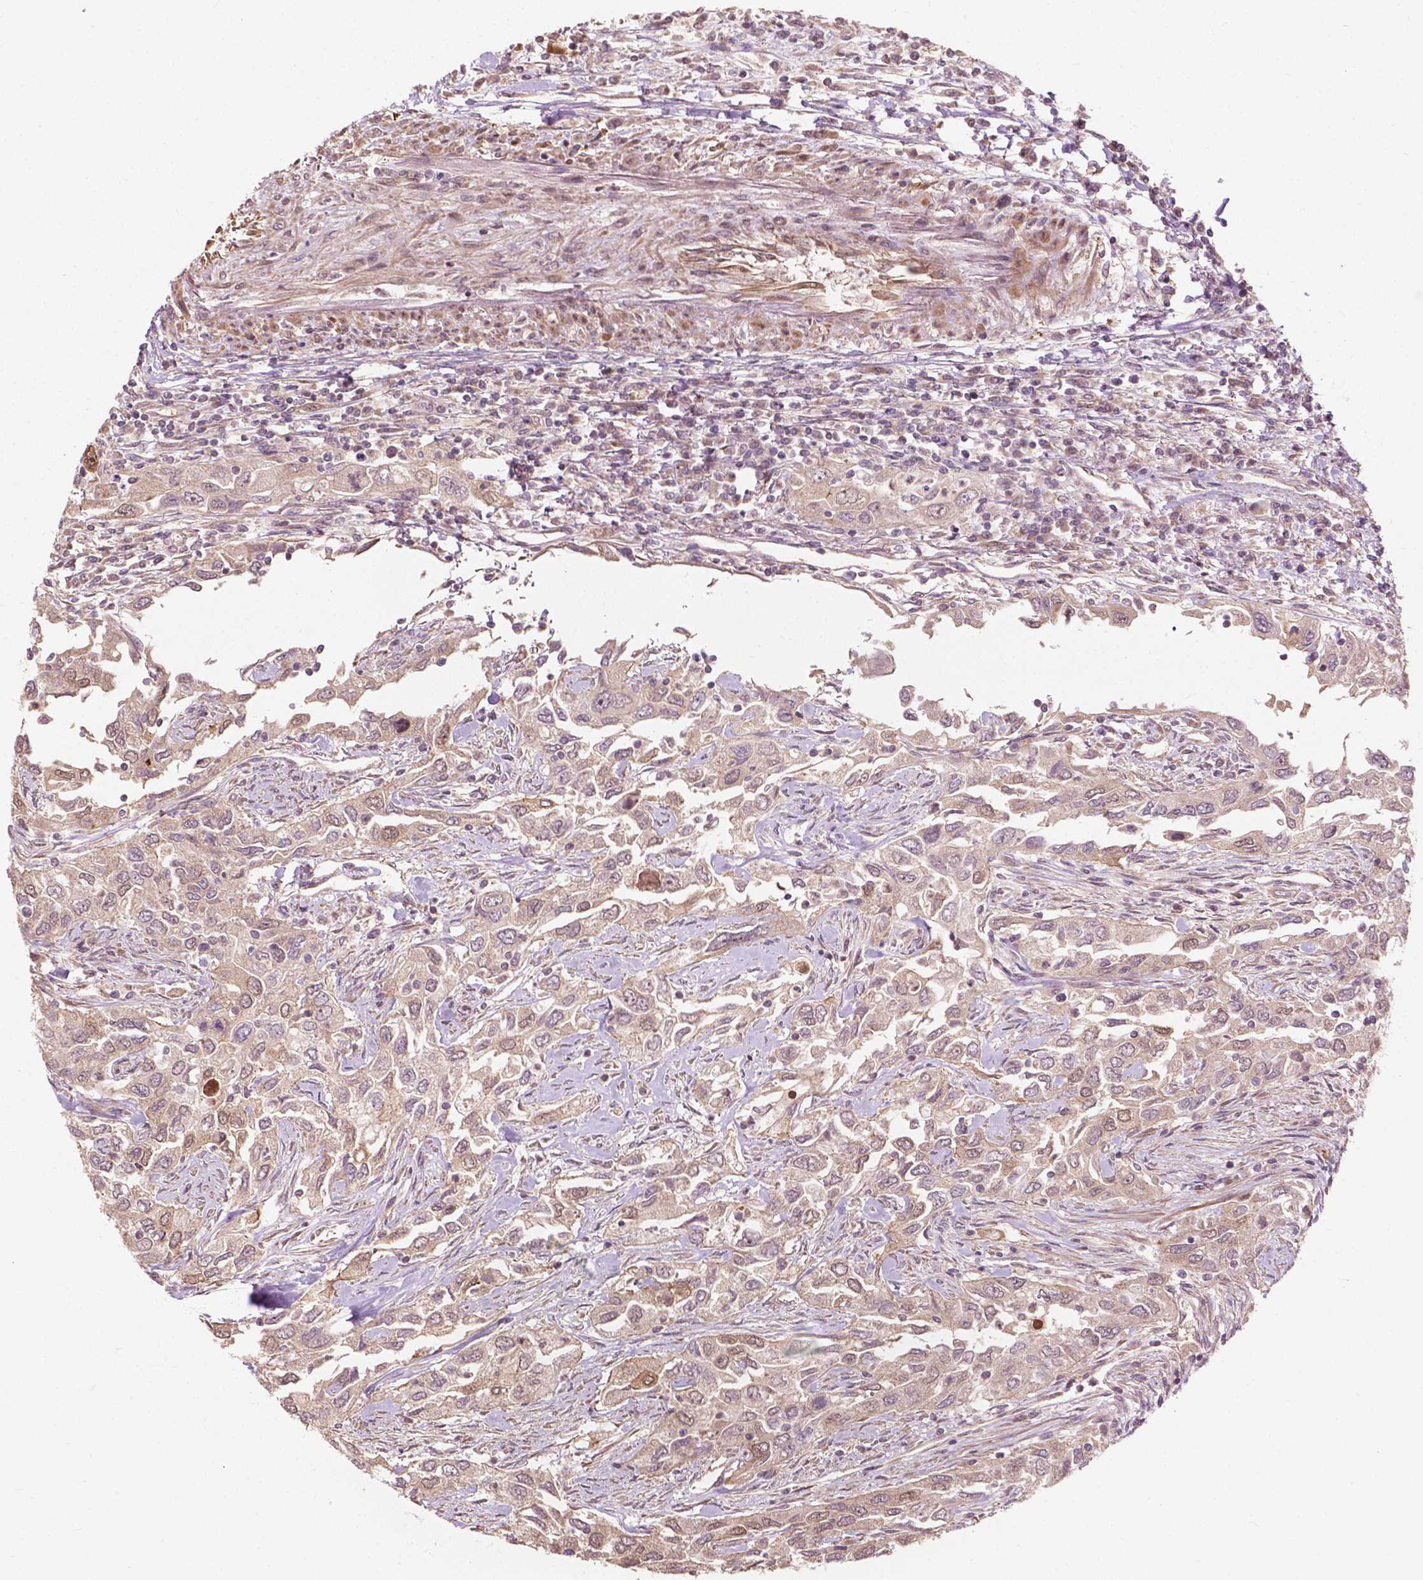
{"staining": {"intensity": "weak", "quantity": "25%-75%", "location": "cytoplasmic/membranous"}, "tissue": "urothelial cancer", "cell_type": "Tumor cells", "image_type": "cancer", "snomed": [{"axis": "morphology", "description": "Urothelial carcinoma, High grade"}, {"axis": "topography", "description": "Urinary bladder"}], "caption": "Human urothelial cancer stained with a protein marker demonstrates weak staining in tumor cells.", "gene": "CDC42BPA", "patient": {"sex": "male", "age": 76}}